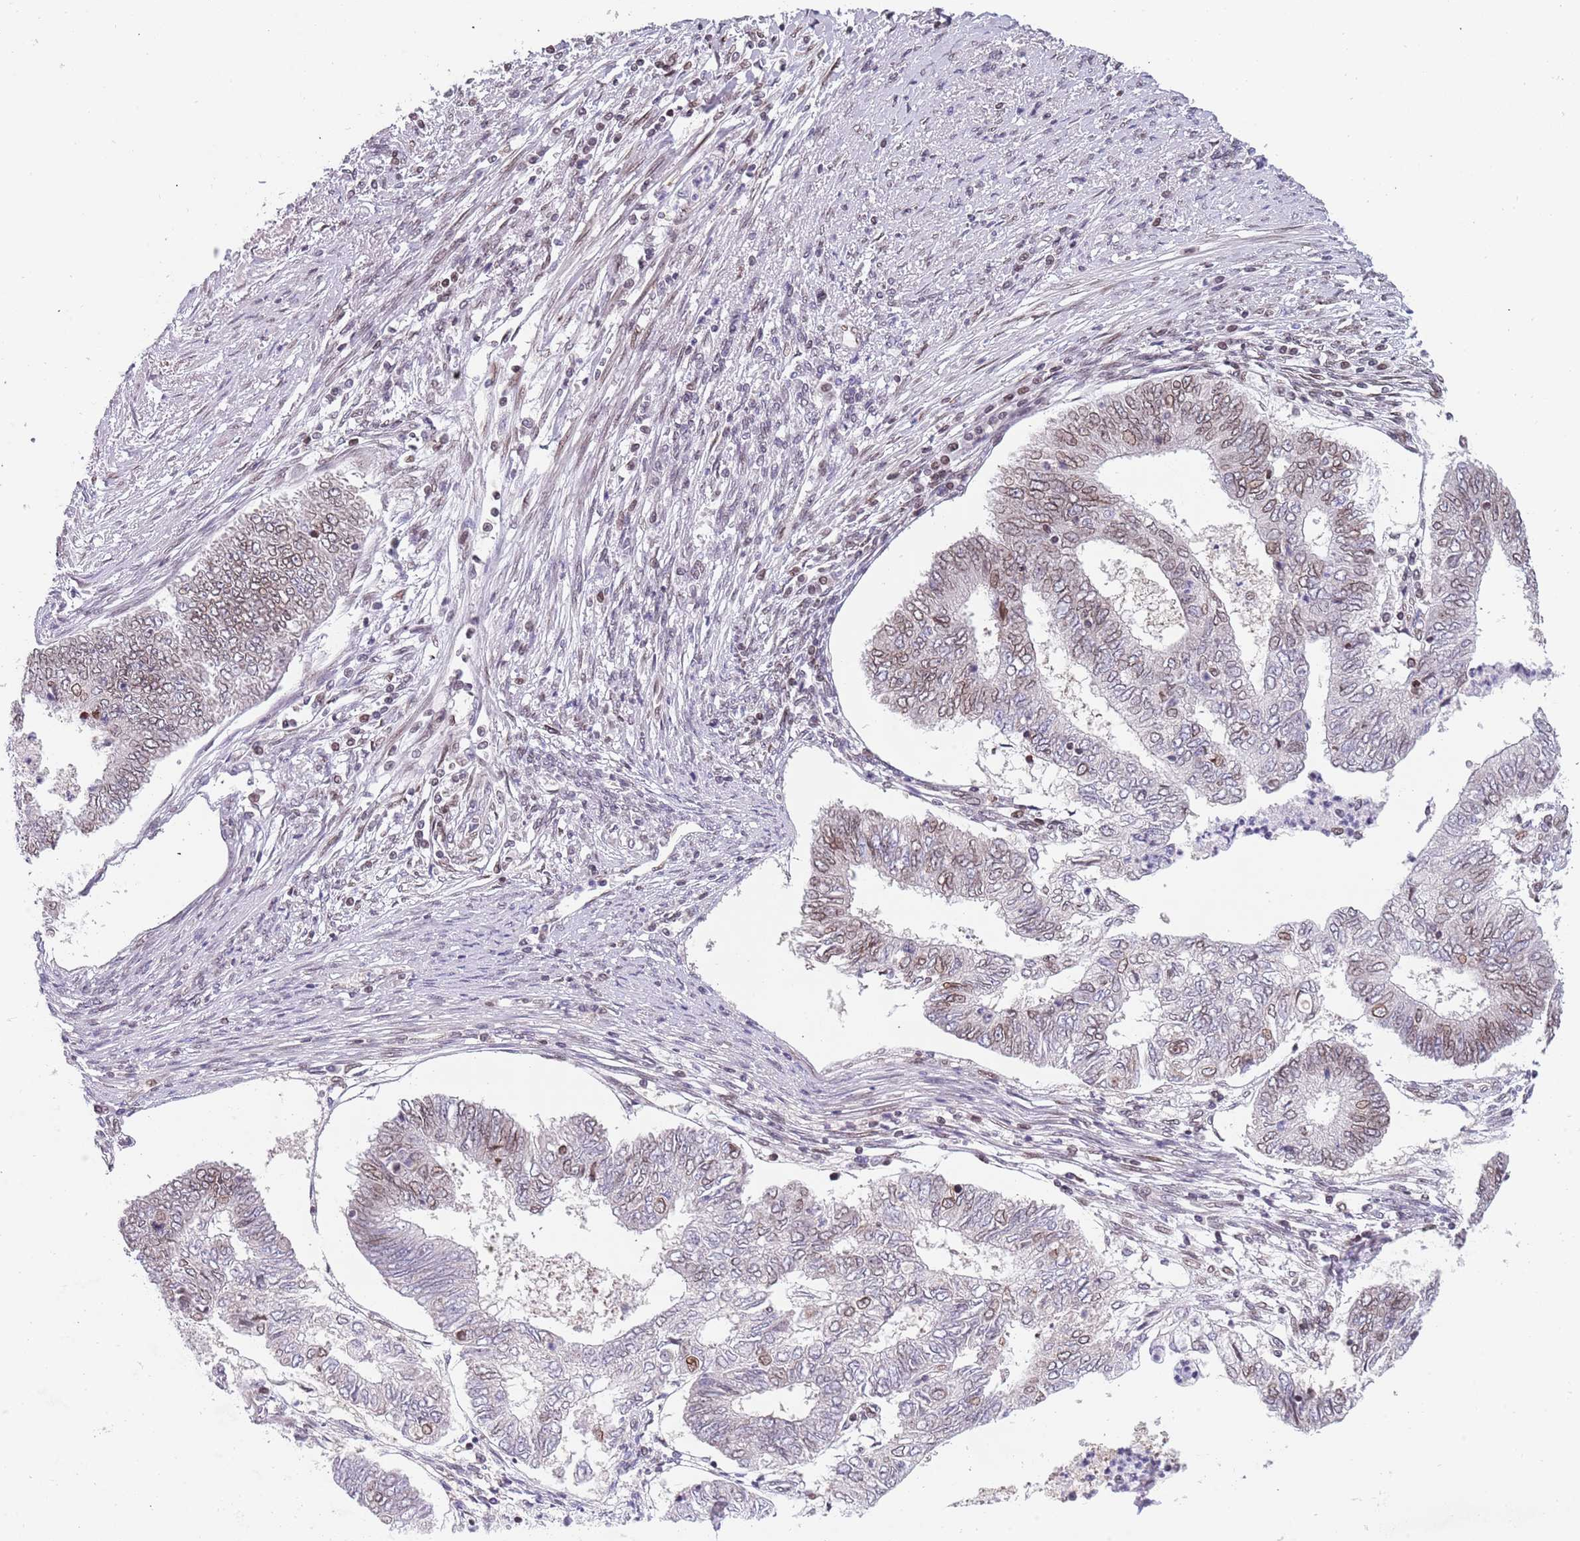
{"staining": {"intensity": "moderate", "quantity": "<25%", "location": "cytoplasmic/membranous,nuclear"}, "tissue": "endometrial cancer", "cell_type": "Tumor cells", "image_type": "cancer", "snomed": [{"axis": "morphology", "description": "Adenocarcinoma, NOS"}, {"axis": "topography", "description": "Endometrium"}], "caption": "Endometrial cancer (adenocarcinoma) stained with a protein marker displays moderate staining in tumor cells.", "gene": "KLHDC2", "patient": {"sex": "female", "age": 68}}